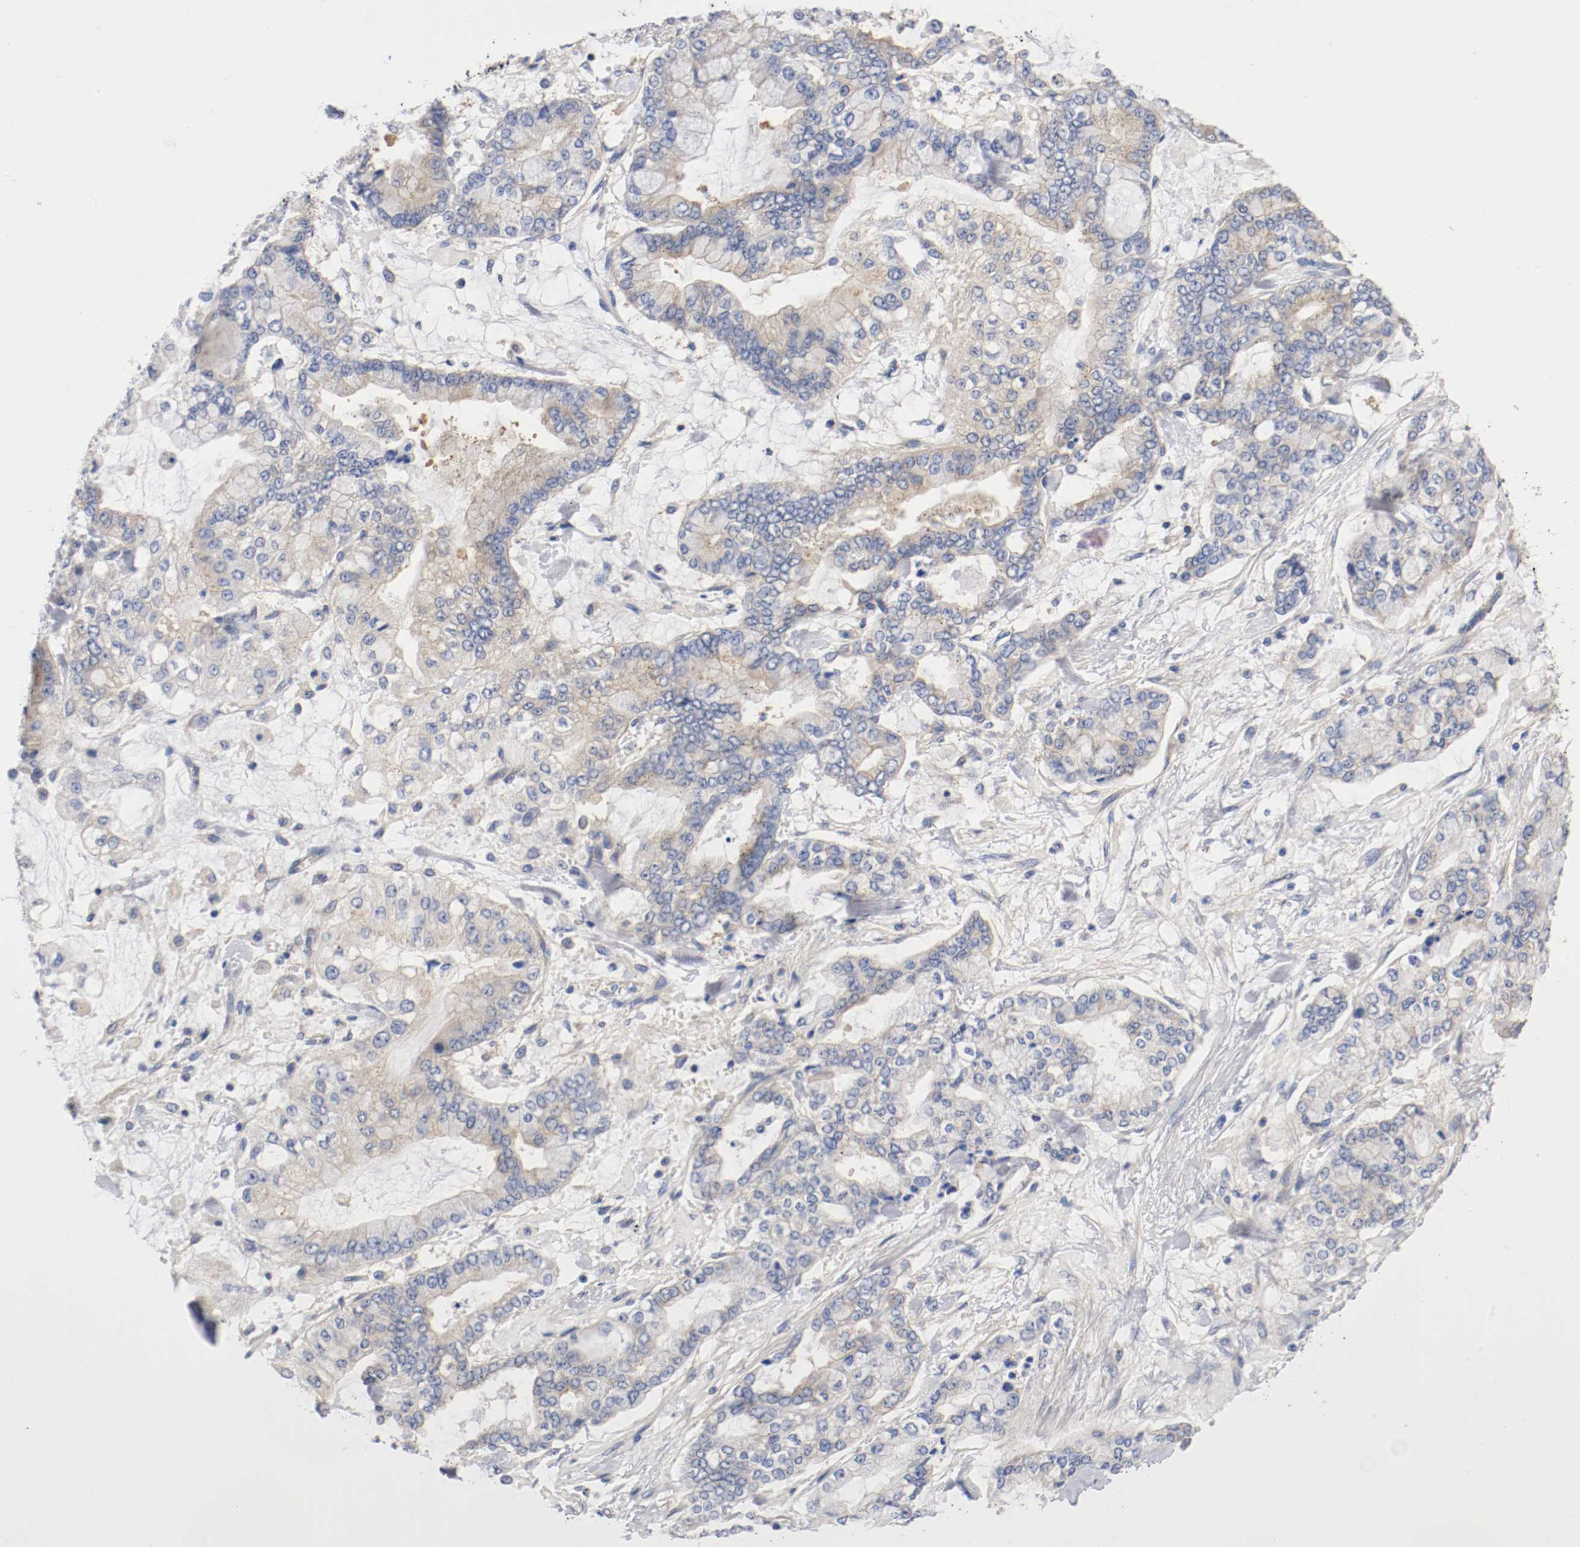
{"staining": {"intensity": "weak", "quantity": "25%-75%", "location": "cytoplasmic/membranous"}, "tissue": "stomach cancer", "cell_type": "Tumor cells", "image_type": "cancer", "snomed": [{"axis": "morphology", "description": "Normal tissue, NOS"}, {"axis": "morphology", "description": "Adenocarcinoma, NOS"}, {"axis": "topography", "description": "Stomach, upper"}, {"axis": "topography", "description": "Stomach"}], "caption": "Immunohistochemical staining of stomach adenocarcinoma displays weak cytoplasmic/membranous protein expression in about 25%-75% of tumor cells. The protein is stained brown, and the nuclei are stained in blue (DAB (3,3'-diaminobenzidine) IHC with brightfield microscopy, high magnification).", "gene": "HGS", "patient": {"sex": "male", "age": 76}}